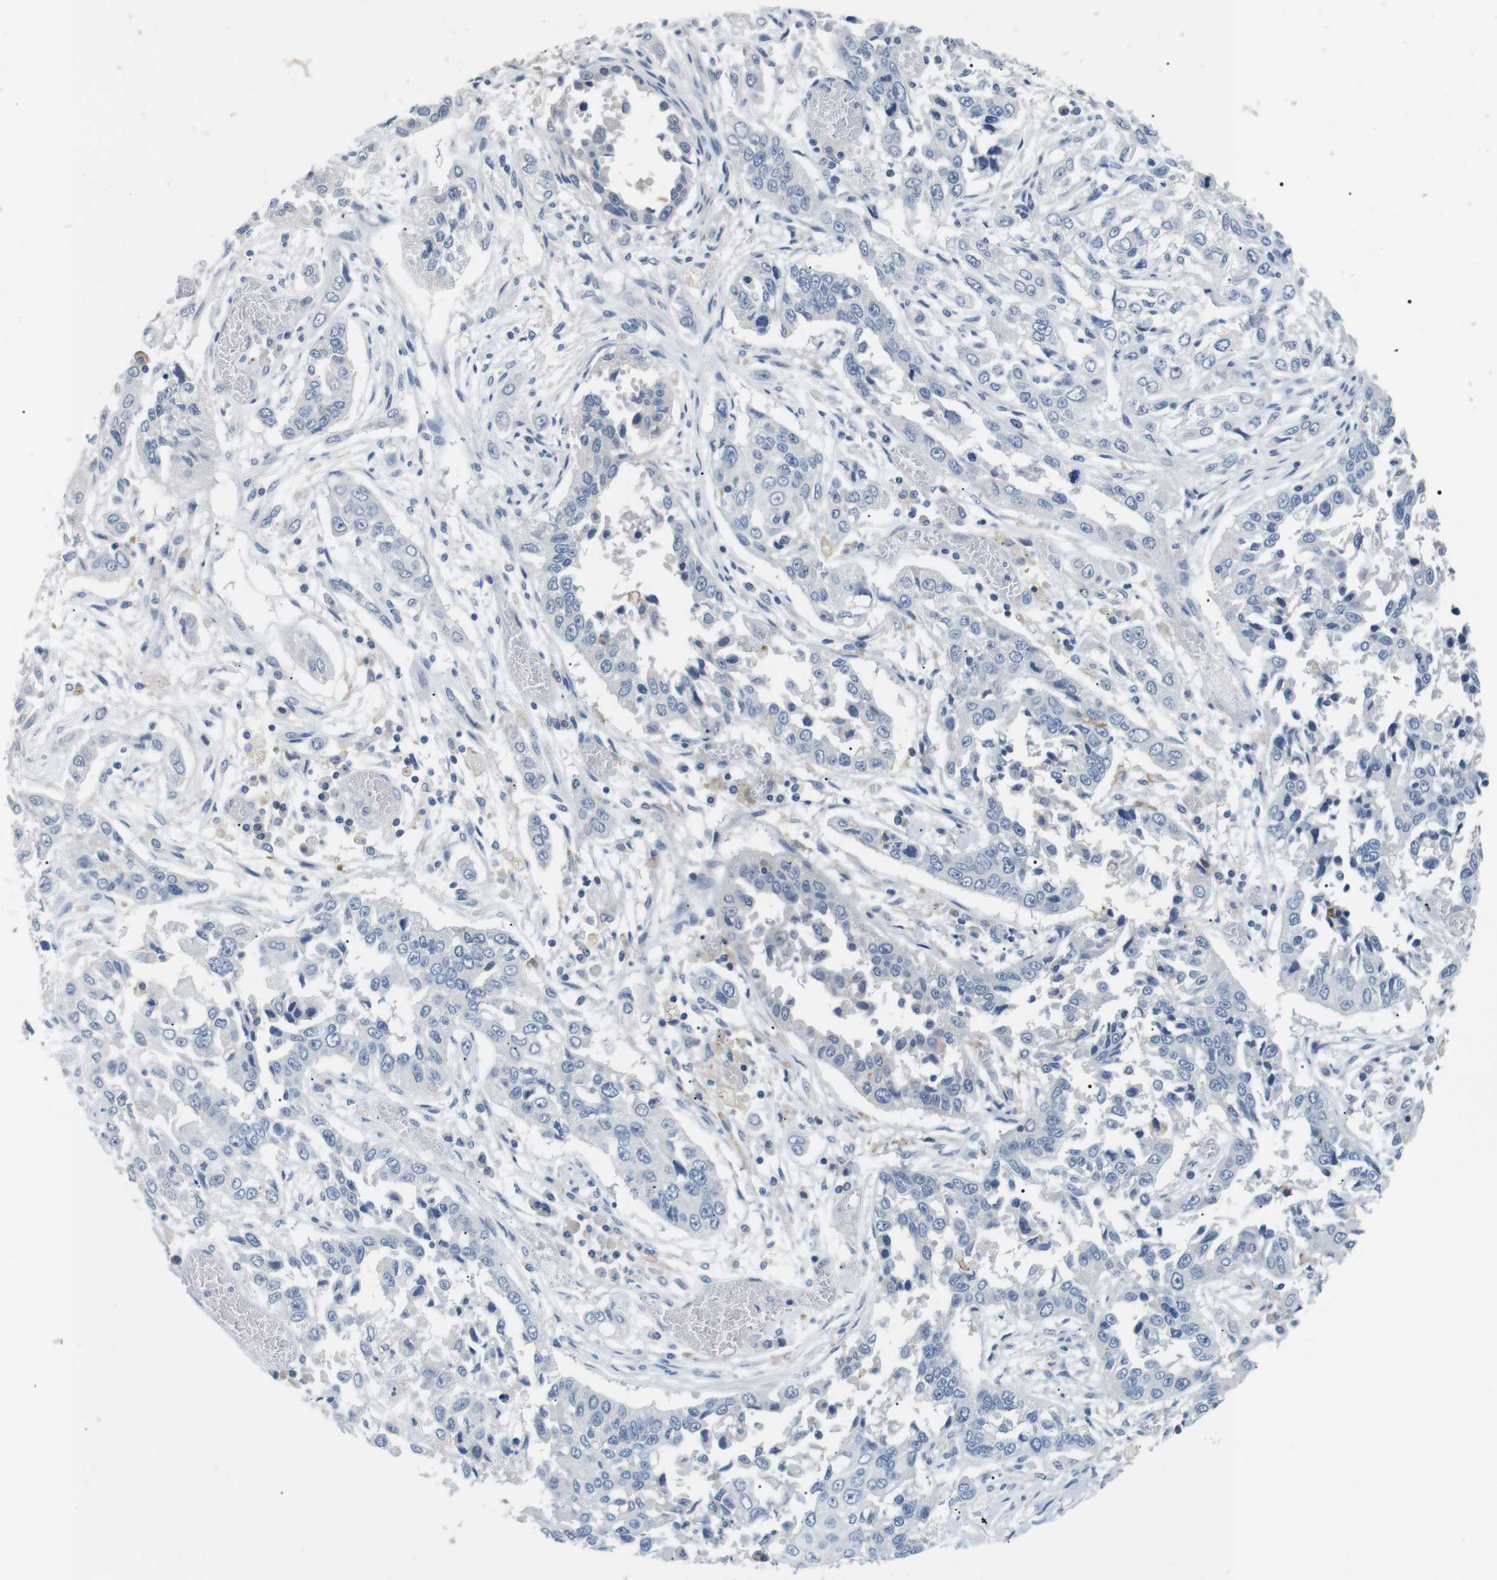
{"staining": {"intensity": "negative", "quantity": "none", "location": "none"}, "tissue": "lung cancer", "cell_type": "Tumor cells", "image_type": "cancer", "snomed": [{"axis": "morphology", "description": "Squamous cell carcinoma, NOS"}, {"axis": "topography", "description": "Lung"}], "caption": "IHC micrograph of neoplastic tissue: squamous cell carcinoma (lung) stained with DAB (3,3'-diaminobenzidine) displays no significant protein staining in tumor cells.", "gene": "FCGRT", "patient": {"sex": "male", "age": 71}}